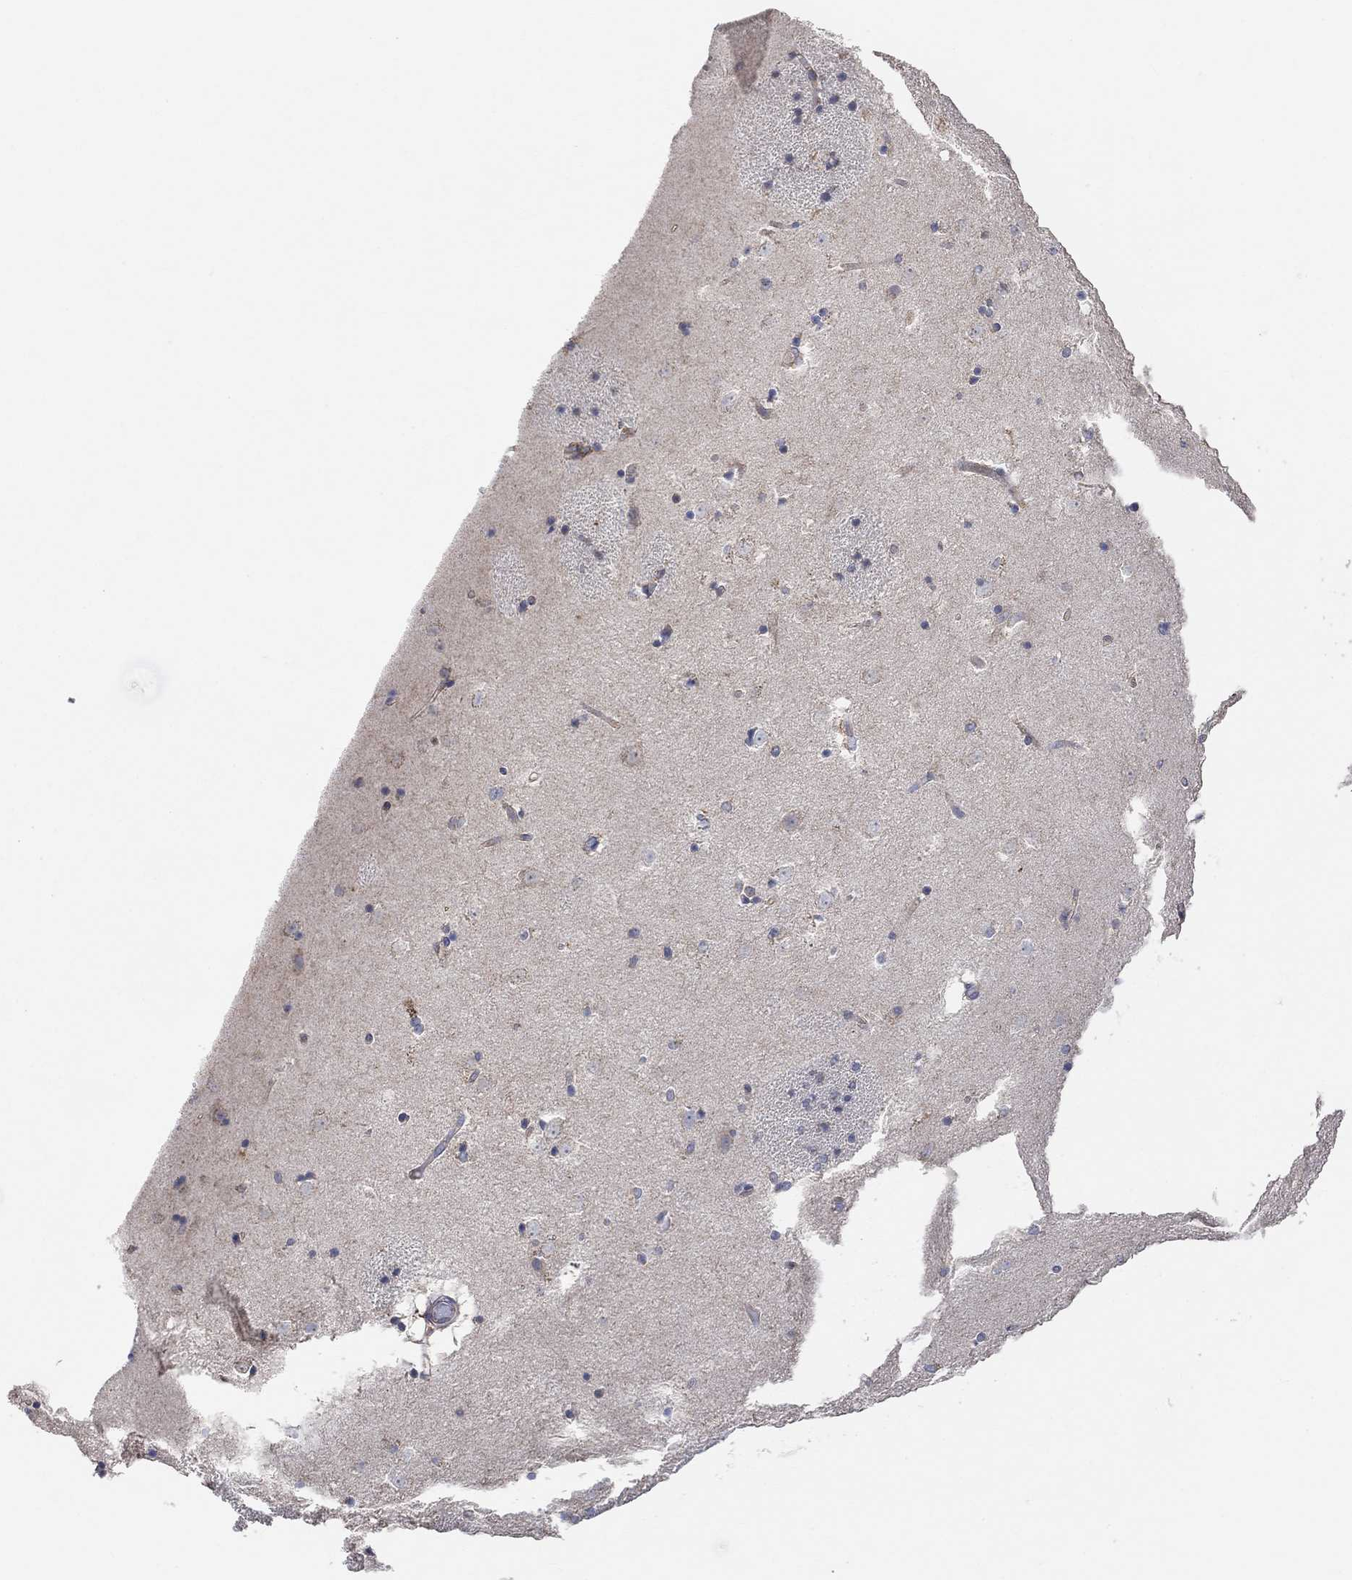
{"staining": {"intensity": "negative", "quantity": "none", "location": "none"}, "tissue": "caudate", "cell_type": "Glial cells", "image_type": "normal", "snomed": [{"axis": "morphology", "description": "Normal tissue, NOS"}, {"axis": "topography", "description": "Lateral ventricle wall"}], "caption": "Immunohistochemical staining of benign caudate displays no significant expression in glial cells. (DAB (3,3'-diaminobenzidine) immunohistochemistry (IHC) with hematoxylin counter stain).", "gene": "BLOC1S3", "patient": {"sex": "male", "age": 51}}